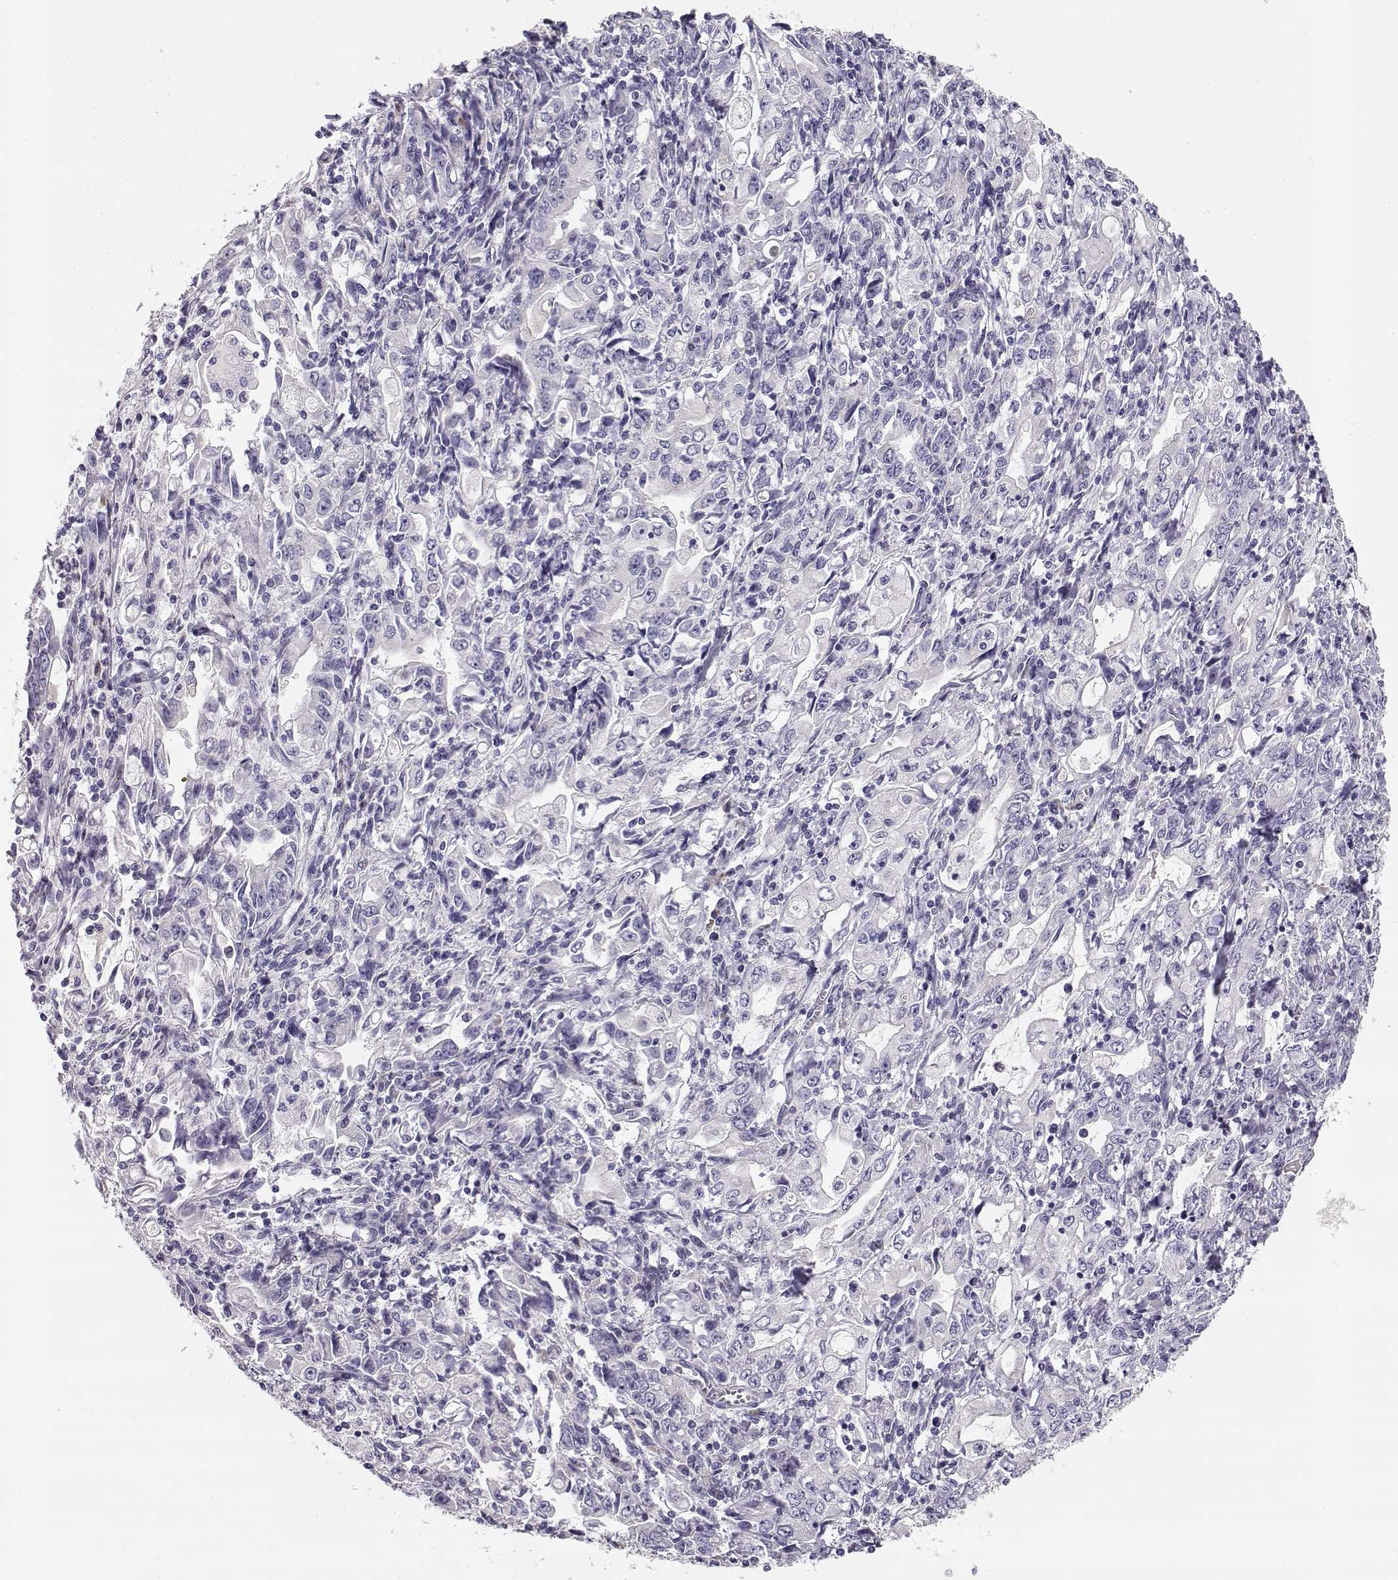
{"staining": {"intensity": "negative", "quantity": "none", "location": "none"}, "tissue": "stomach cancer", "cell_type": "Tumor cells", "image_type": "cancer", "snomed": [{"axis": "morphology", "description": "Adenocarcinoma, NOS"}, {"axis": "topography", "description": "Stomach, lower"}], "caption": "Immunohistochemistry (IHC) of human stomach adenocarcinoma displays no staining in tumor cells.", "gene": "GLIPR1L2", "patient": {"sex": "female", "age": 72}}